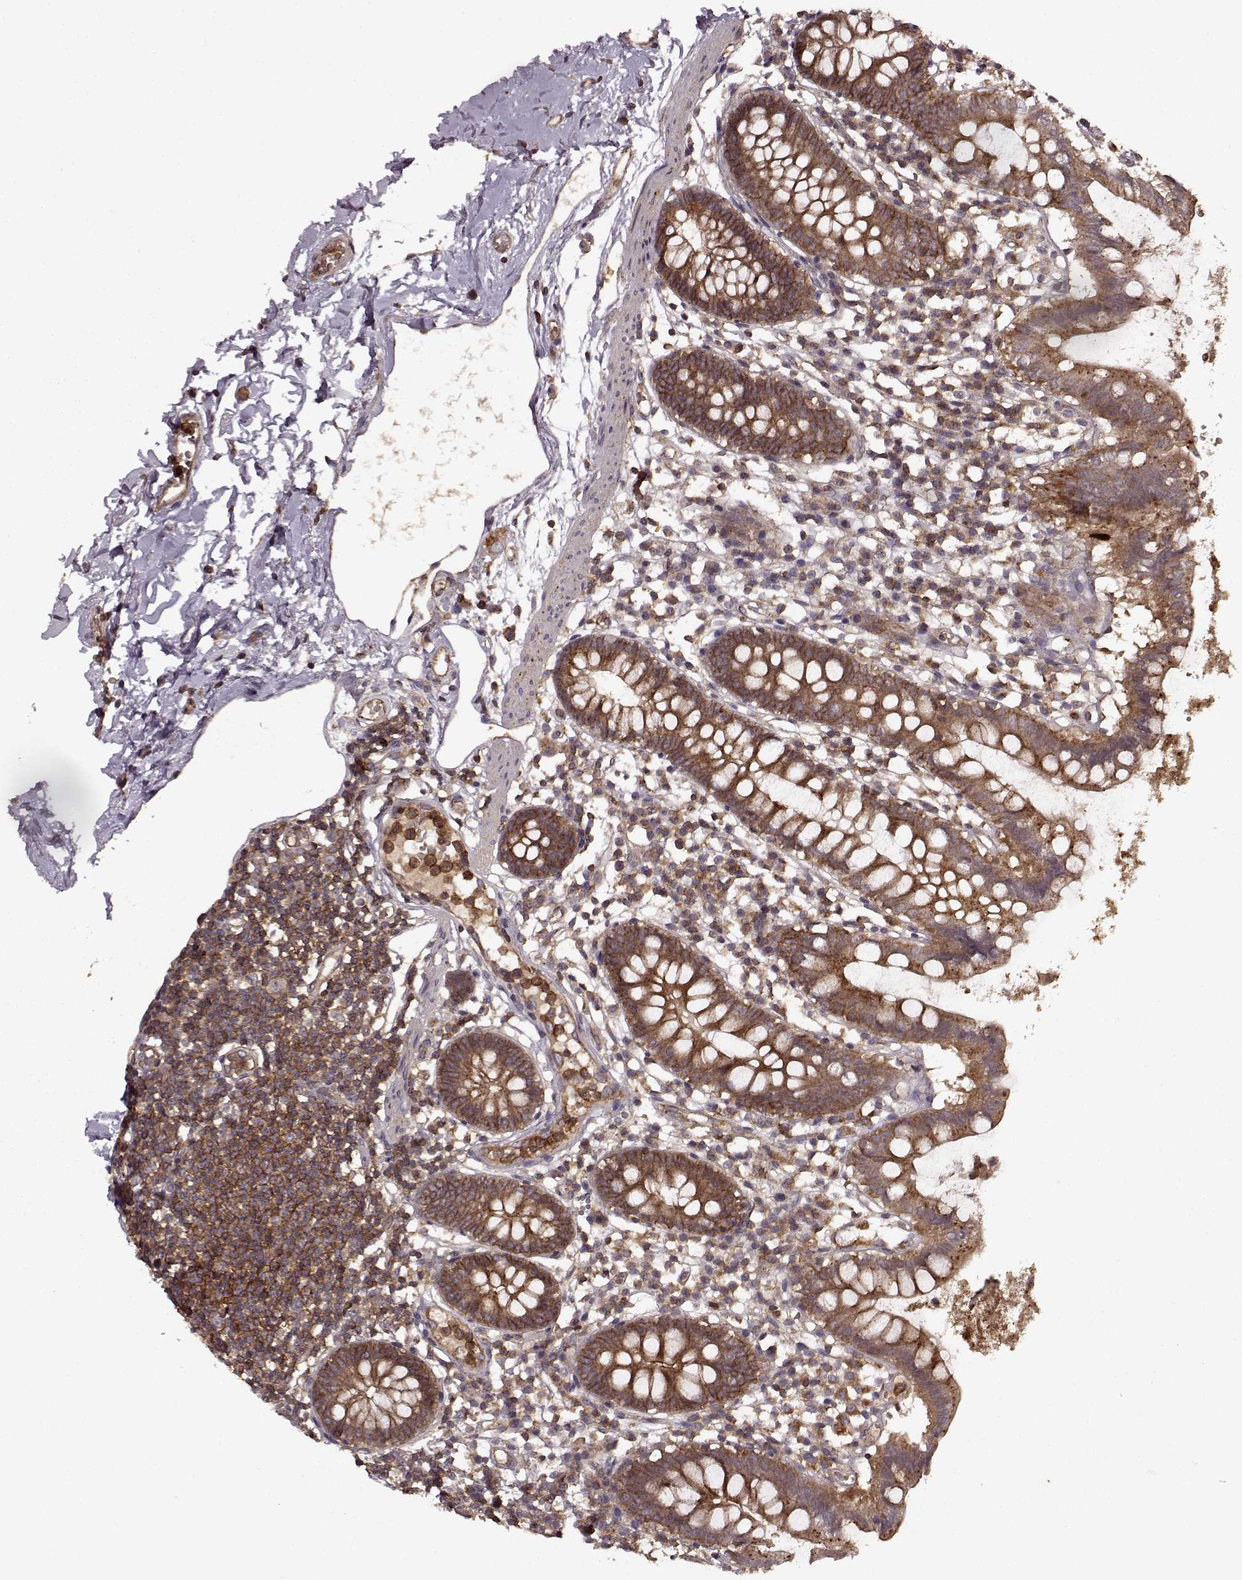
{"staining": {"intensity": "moderate", "quantity": ">75%", "location": "cytoplasmic/membranous"}, "tissue": "small intestine", "cell_type": "Glandular cells", "image_type": "normal", "snomed": [{"axis": "morphology", "description": "Normal tissue, NOS"}, {"axis": "topography", "description": "Small intestine"}], "caption": "Immunohistochemical staining of normal human small intestine displays >75% levels of moderate cytoplasmic/membranous protein staining in about >75% of glandular cells.", "gene": "IFRD2", "patient": {"sex": "female", "age": 90}}